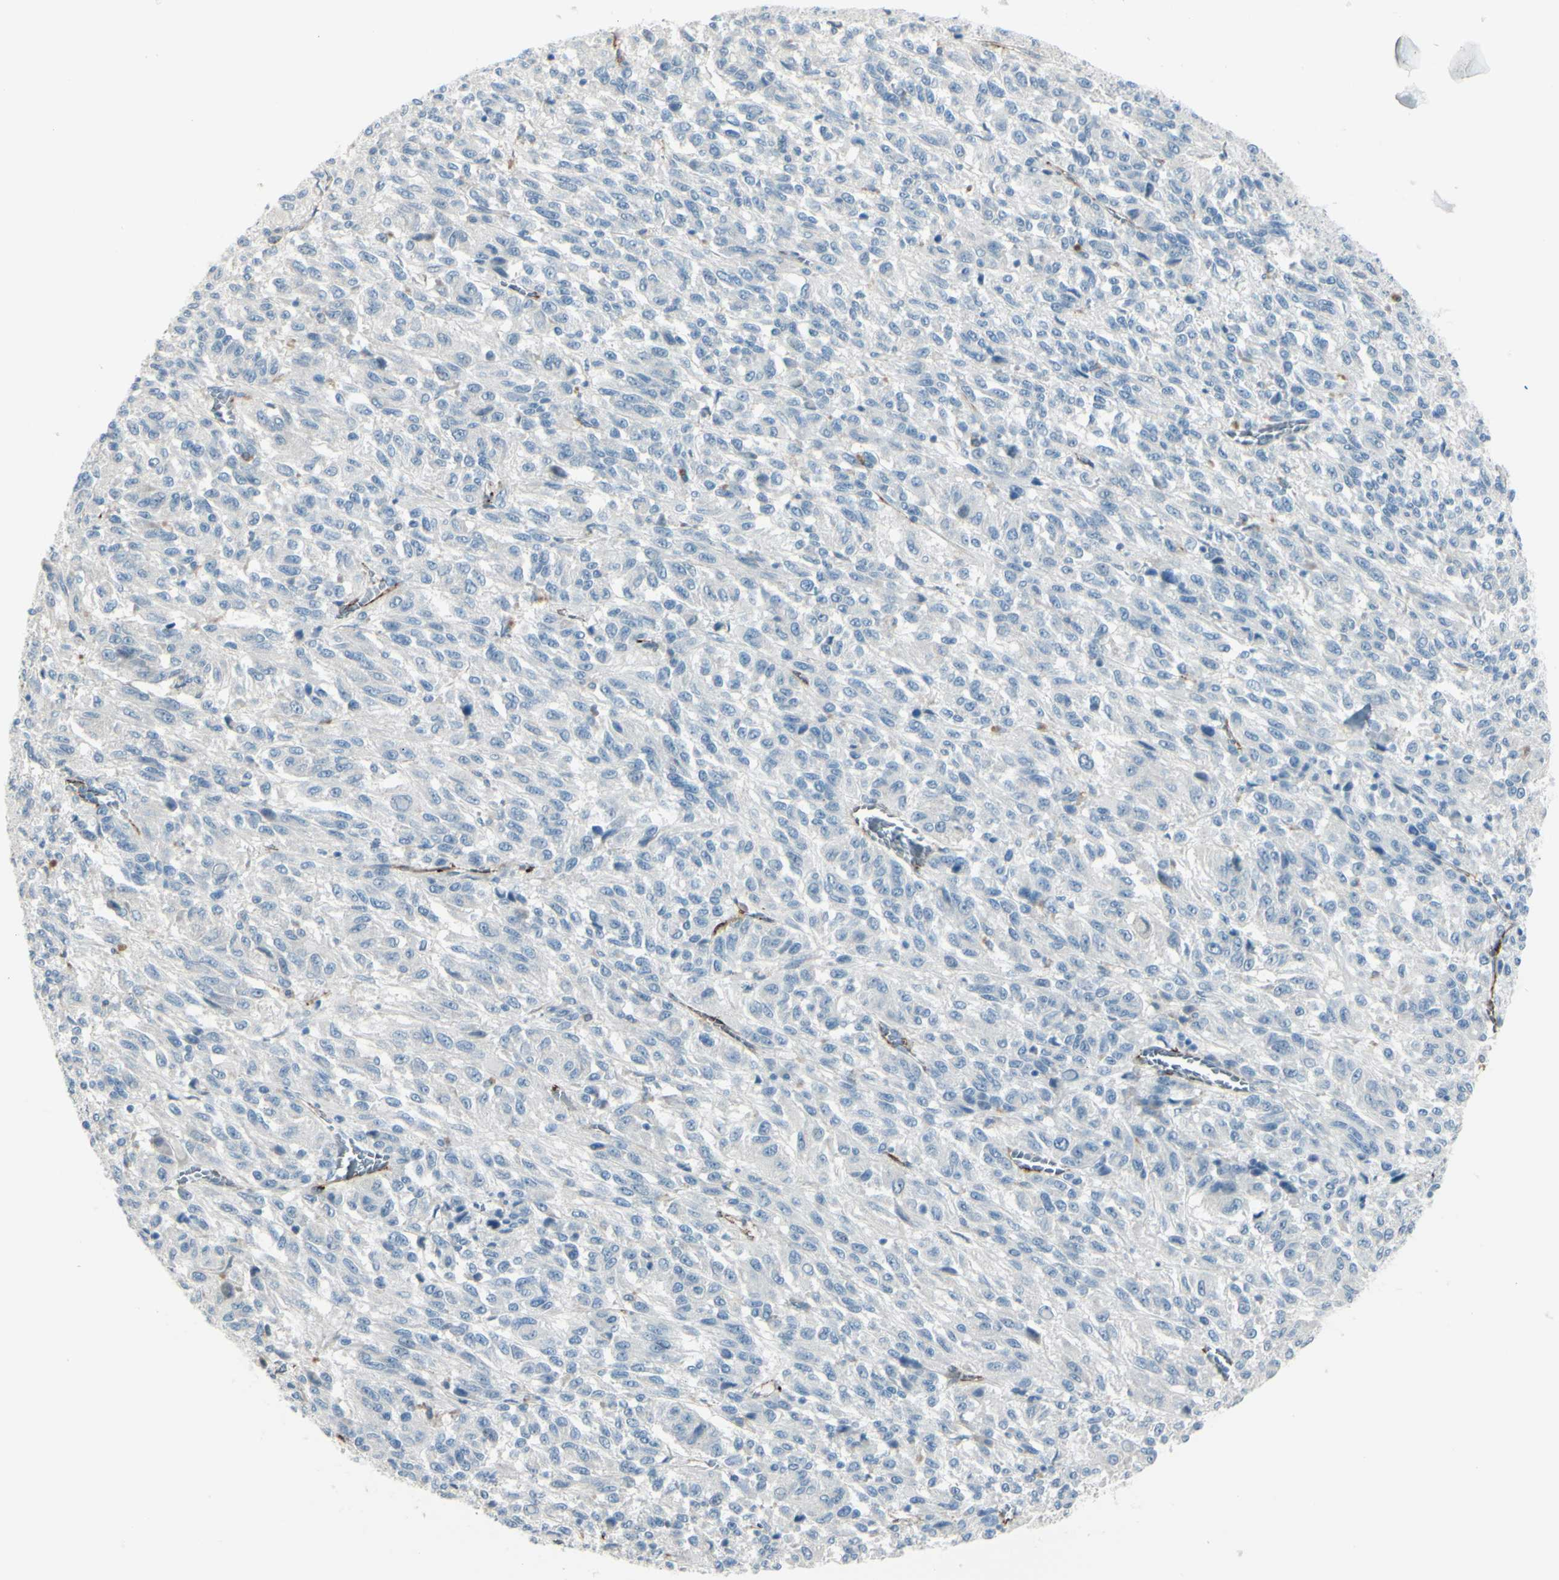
{"staining": {"intensity": "negative", "quantity": "none", "location": "none"}, "tissue": "melanoma", "cell_type": "Tumor cells", "image_type": "cancer", "snomed": [{"axis": "morphology", "description": "Malignant melanoma, Metastatic site"}, {"axis": "topography", "description": "Lung"}], "caption": "DAB (3,3'-diaminobenzidine) immunohistochemical staining of human malignant melanoma (metastatic site) displays no significant expression in tumor cells.", "gene": "GPR34", "patient": {"sex": "male", "age": 64}}